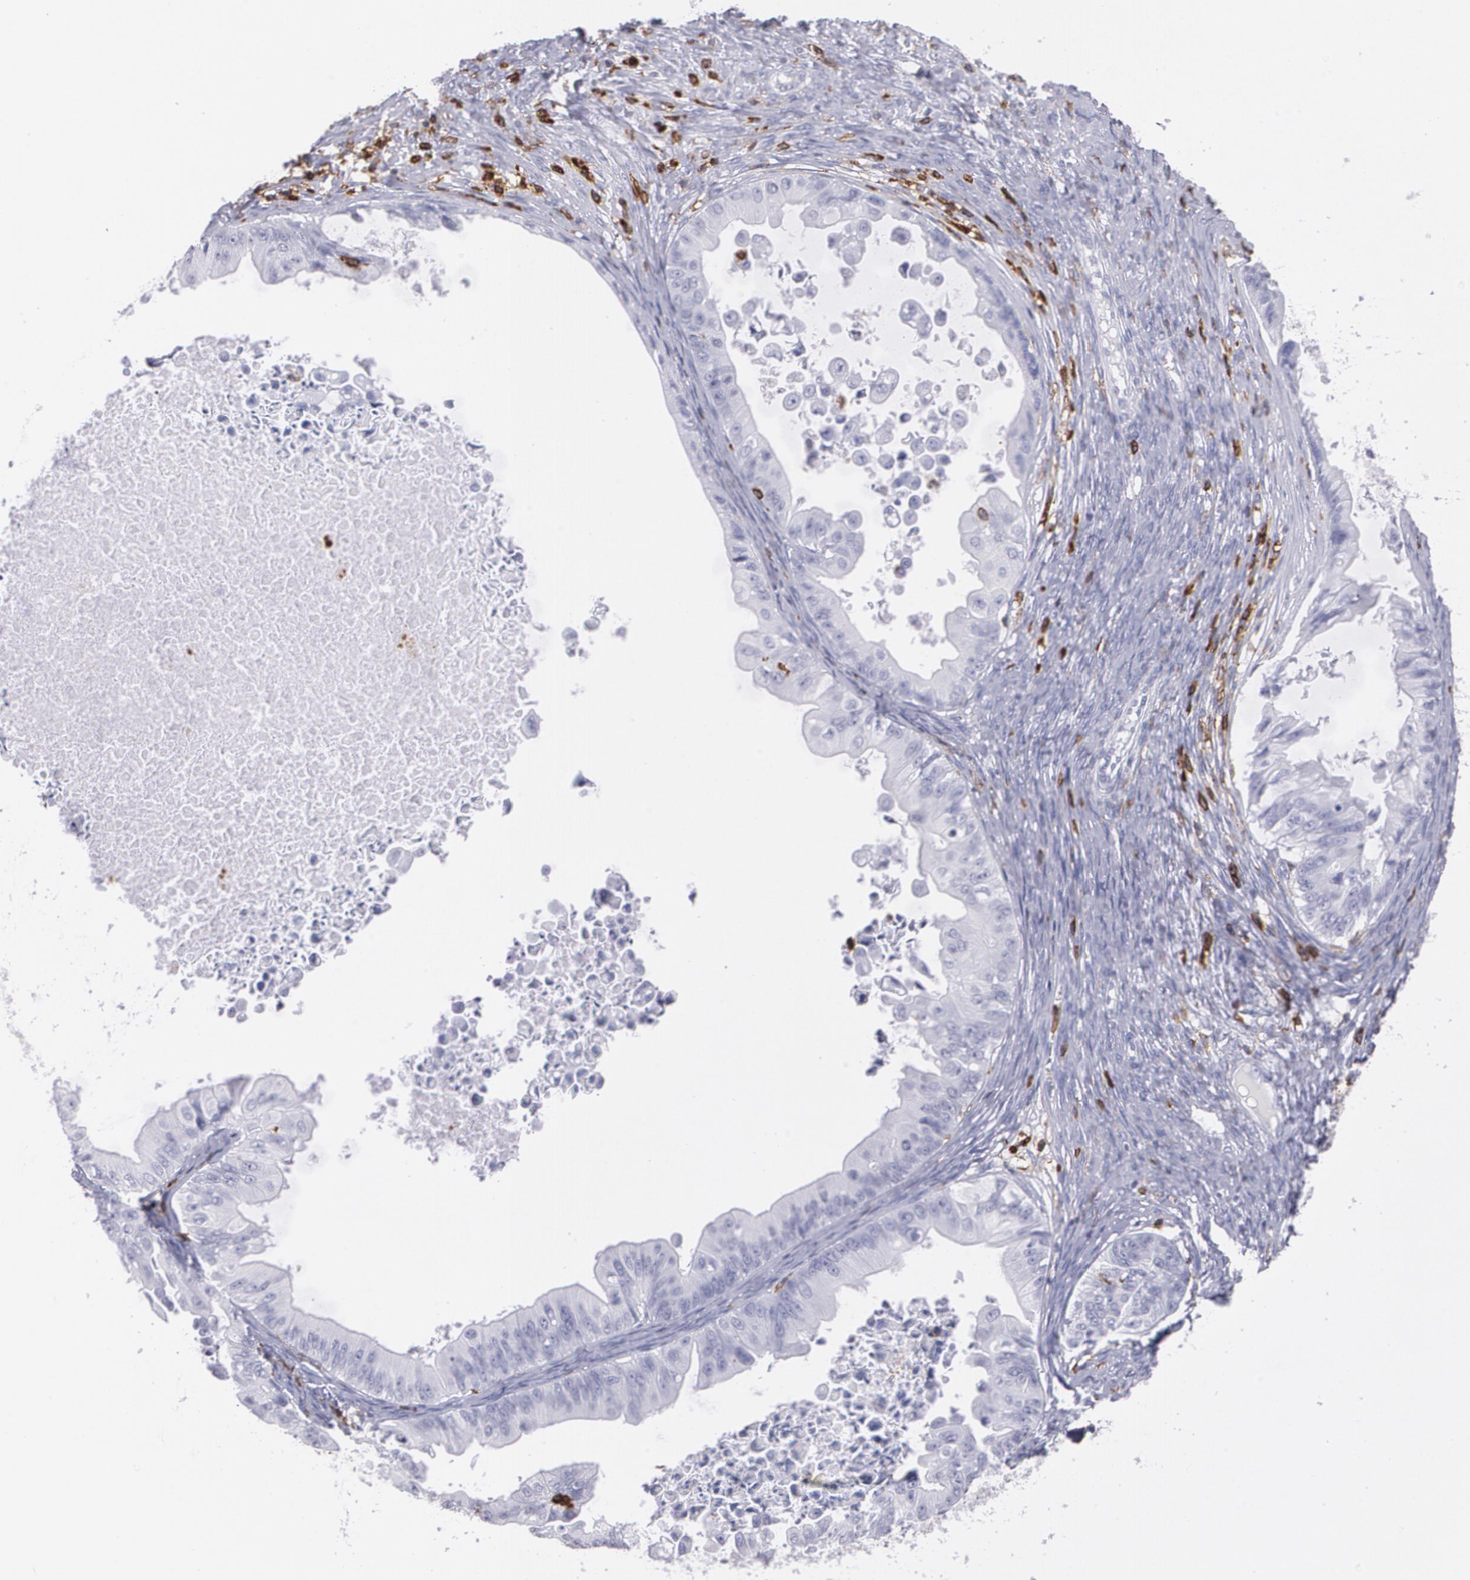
{"staining": {"intensity": "negative", "quantity": "none", "location": "none"}, "tissue": "ovarian cancer", "cell_type": "Tumor cells", "image_type": "cancer", "snomed": [{"axis": "morphology", "description": "Cystadenocarcinoma, mucinous, NOS"}, {"axis": "topography", "description": "Ovary"}], "caption": "There is no significant positivity in tumor cells of ovarian mucinous cystadenocarcinoma.", "gene": "PTPRC", "patient": {"sex": "female", "age": 37}}